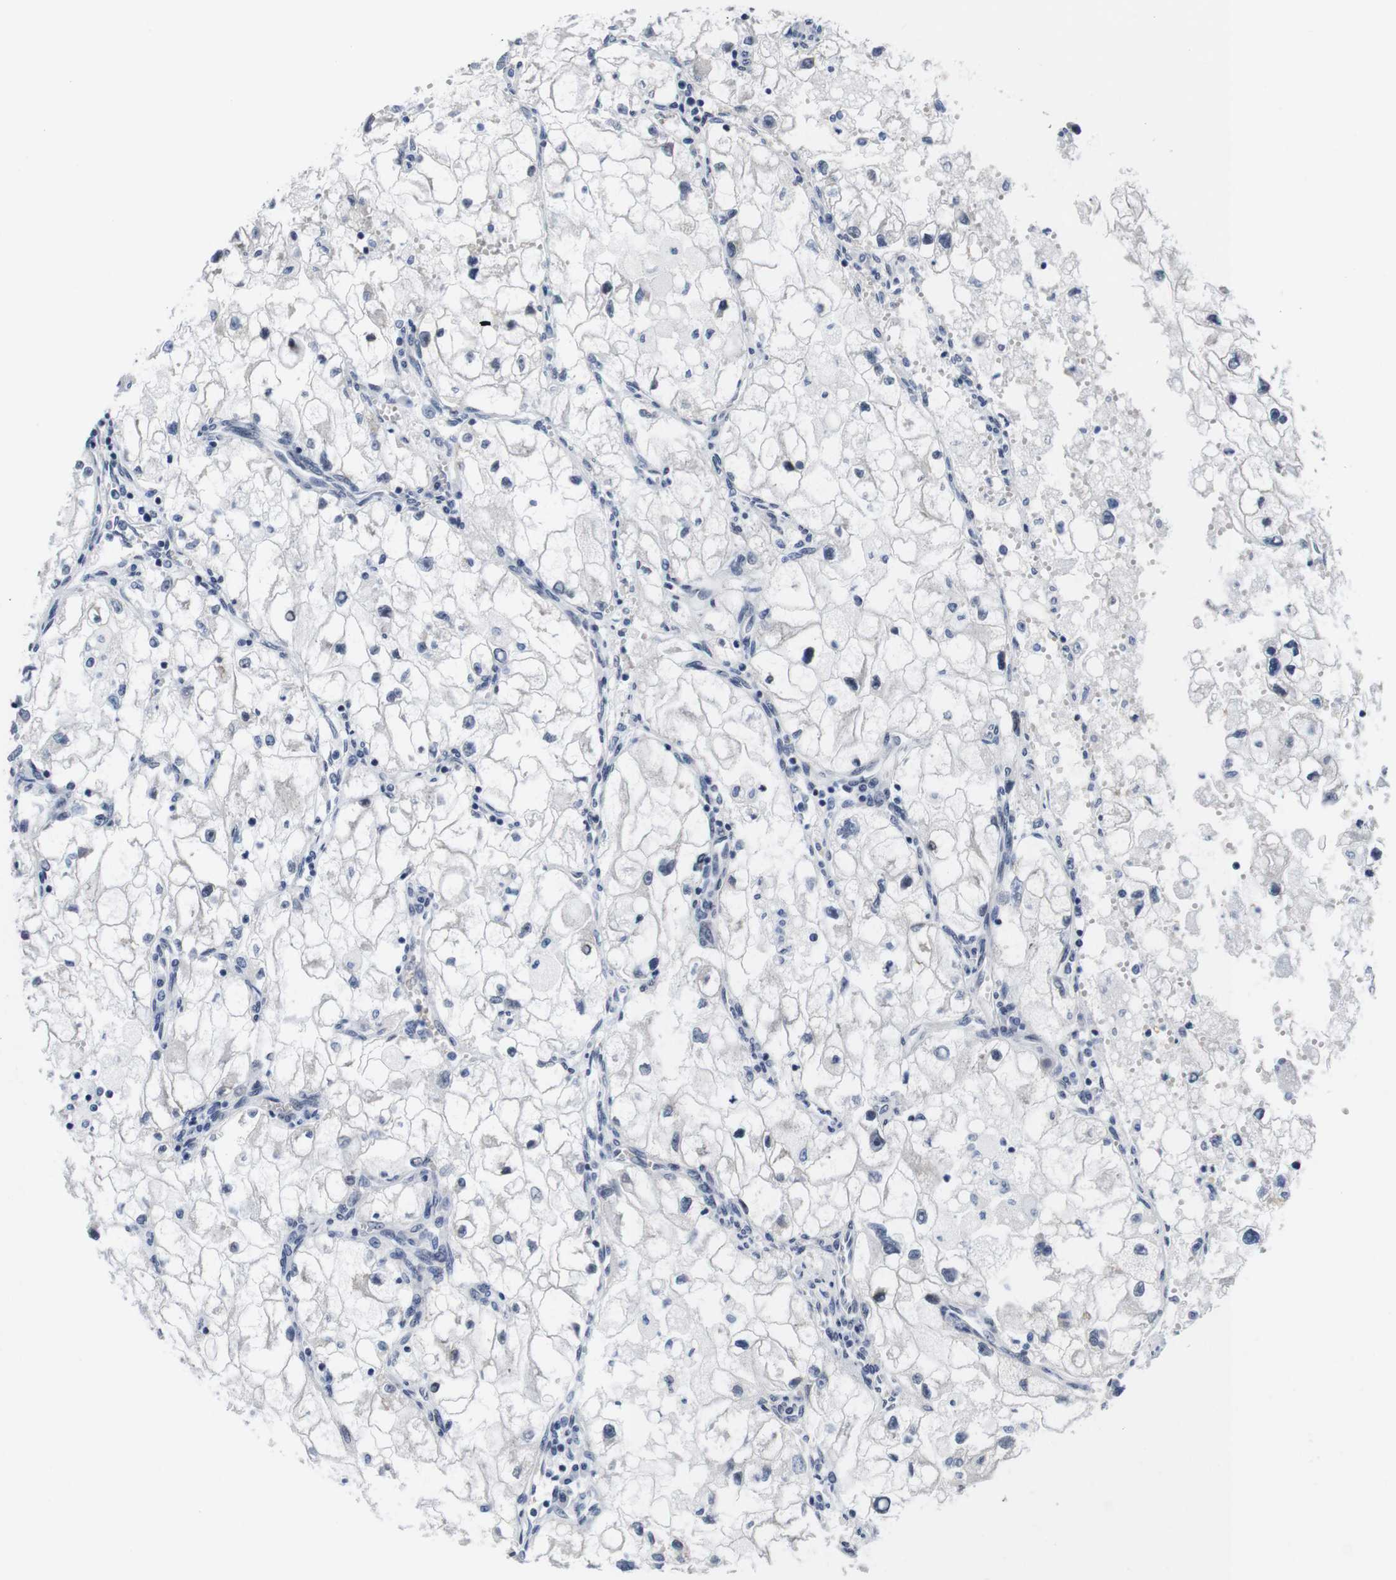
{"staining": {"intensity": "negative", "quantity": "none", "location": "none"}, "tissue": "renal cancer", "cell_type": "Tumor cells", "image_type": "cancer", "snomed": [{"axis": "morphology", "description": "Adenocarcinoma, NOS"}, {"axis": "topography", "description": "Kidney"}], "caption": "This is a image of IHC staining of adenocarcinoma (renal), which shows no expression in tumor cells.", "gene": "SOCS3", "patient": {"sex": "female", "age": 70}}